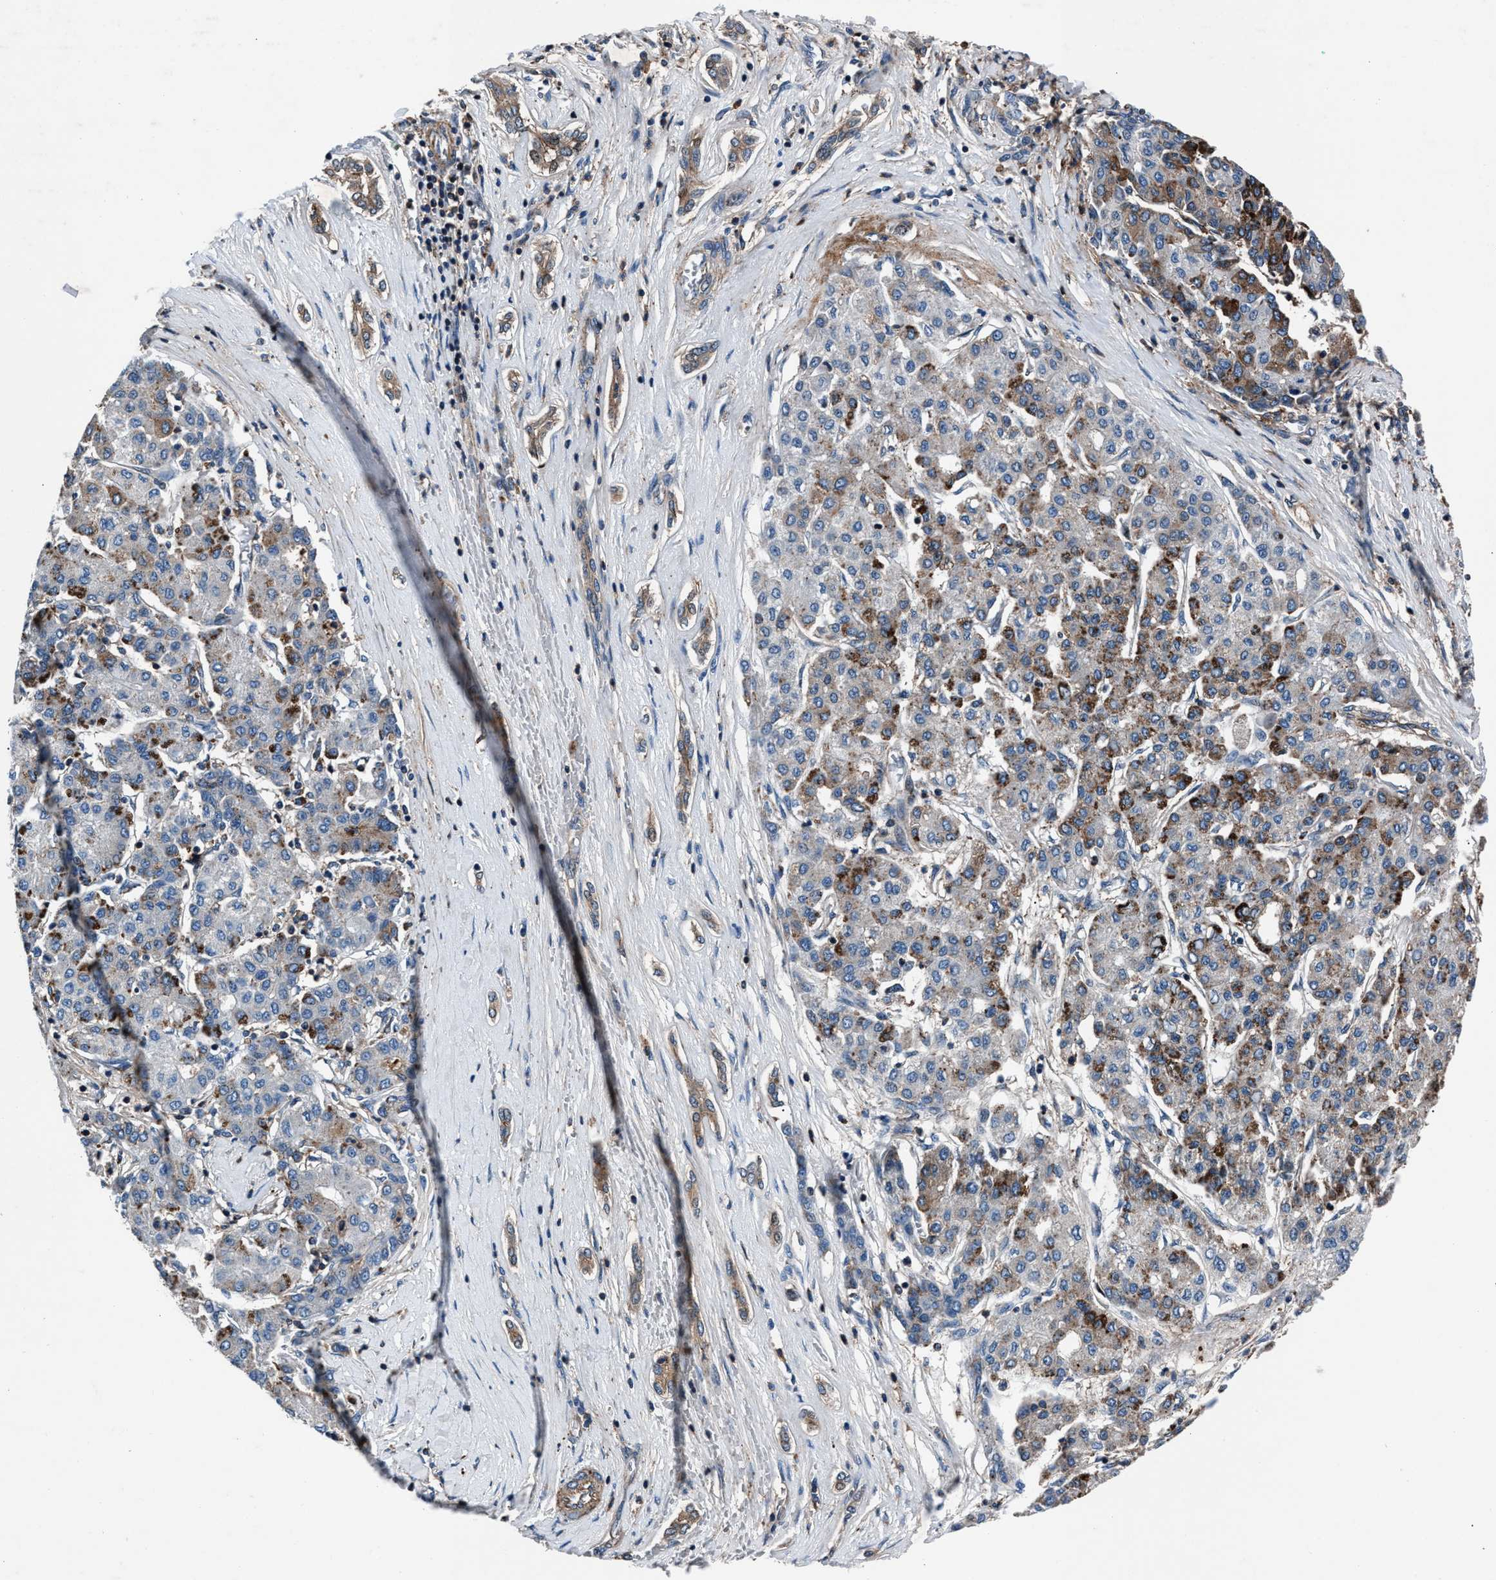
{"staining": {"intensity": "moderate", "quantity": "<25%", "location": "cytoplasmic/membranous"}, "tissue": "liver cancer", "cell_type": "Tumor cells", "image_type": "cancer", "snomed": [{"axis": "morphology", "description": "Carcinoma, Hepatocellular, NOS"}, {"axis": "topography", "description": "Liver"}], "caption": "This image reveals IHC staining of hepatocellular carcinoma (liver), with low moderate cytoplasmic/membranous expression in approximately <25% of tumor cells.", "gene": "MFSD11", "patient": {"sex": "male", "age": 65}}